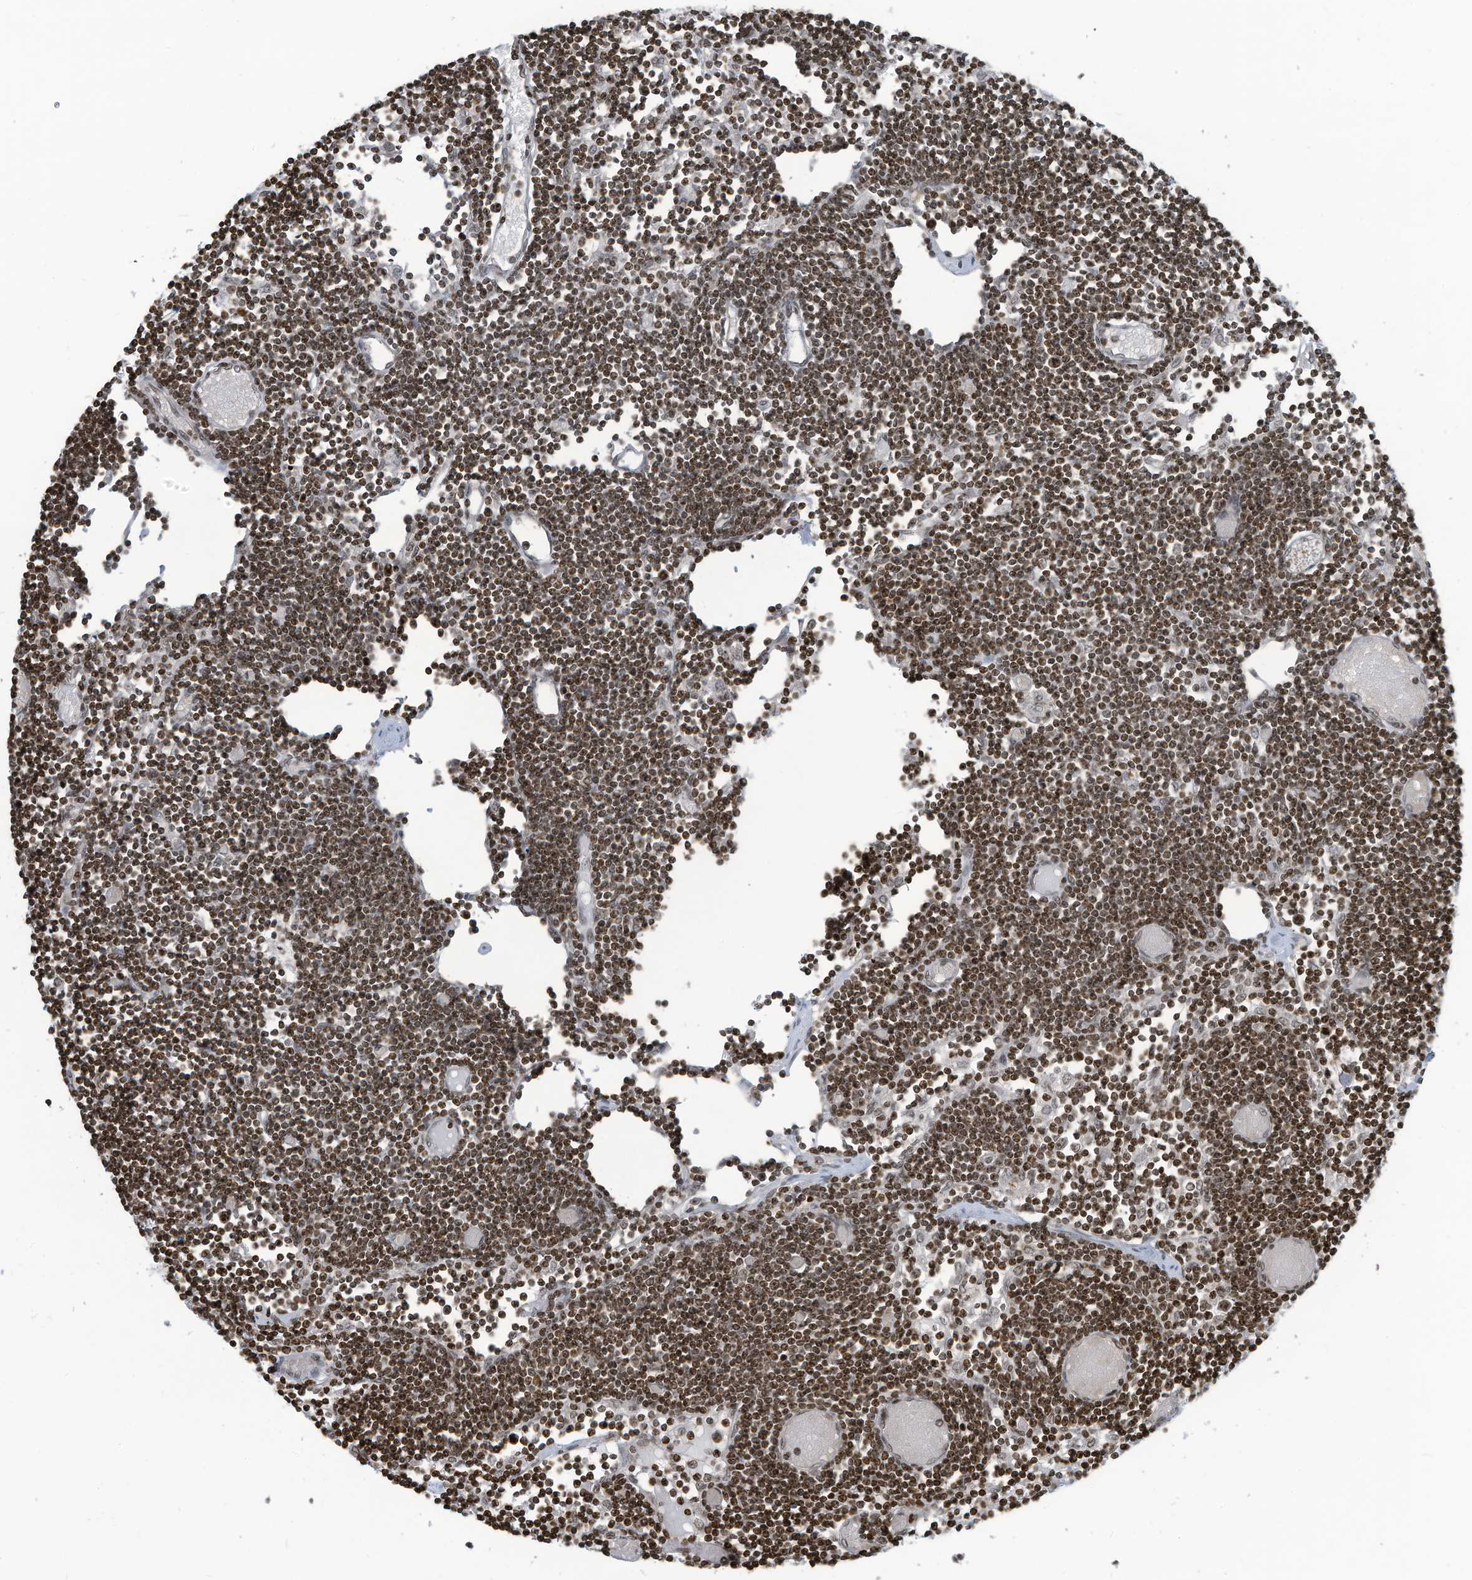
{"staining": {"intensity": "moderate", "quantity": ">75%", "location": "nuclear"}, "tissue": "lymph node", "cell_type": "Germinal center cells", "image_type": "normal", "snomed": [{"axis": "morphology", "description": "Normal tissue, NOS"}, {"axis": "topography", "description": "Lymph node"}], "caption": "Brown immunohistochemical staining in unremarkable human lymph node exhibits moderate nuclear staining in approximately >75% of germinal center cells. Using DAB (brown) and hematoxylin (blue) stains, captured at high magnification using brightfield microscopy.", "gene": "ADI1", "patient": {"sex": "female", "age": 11}}